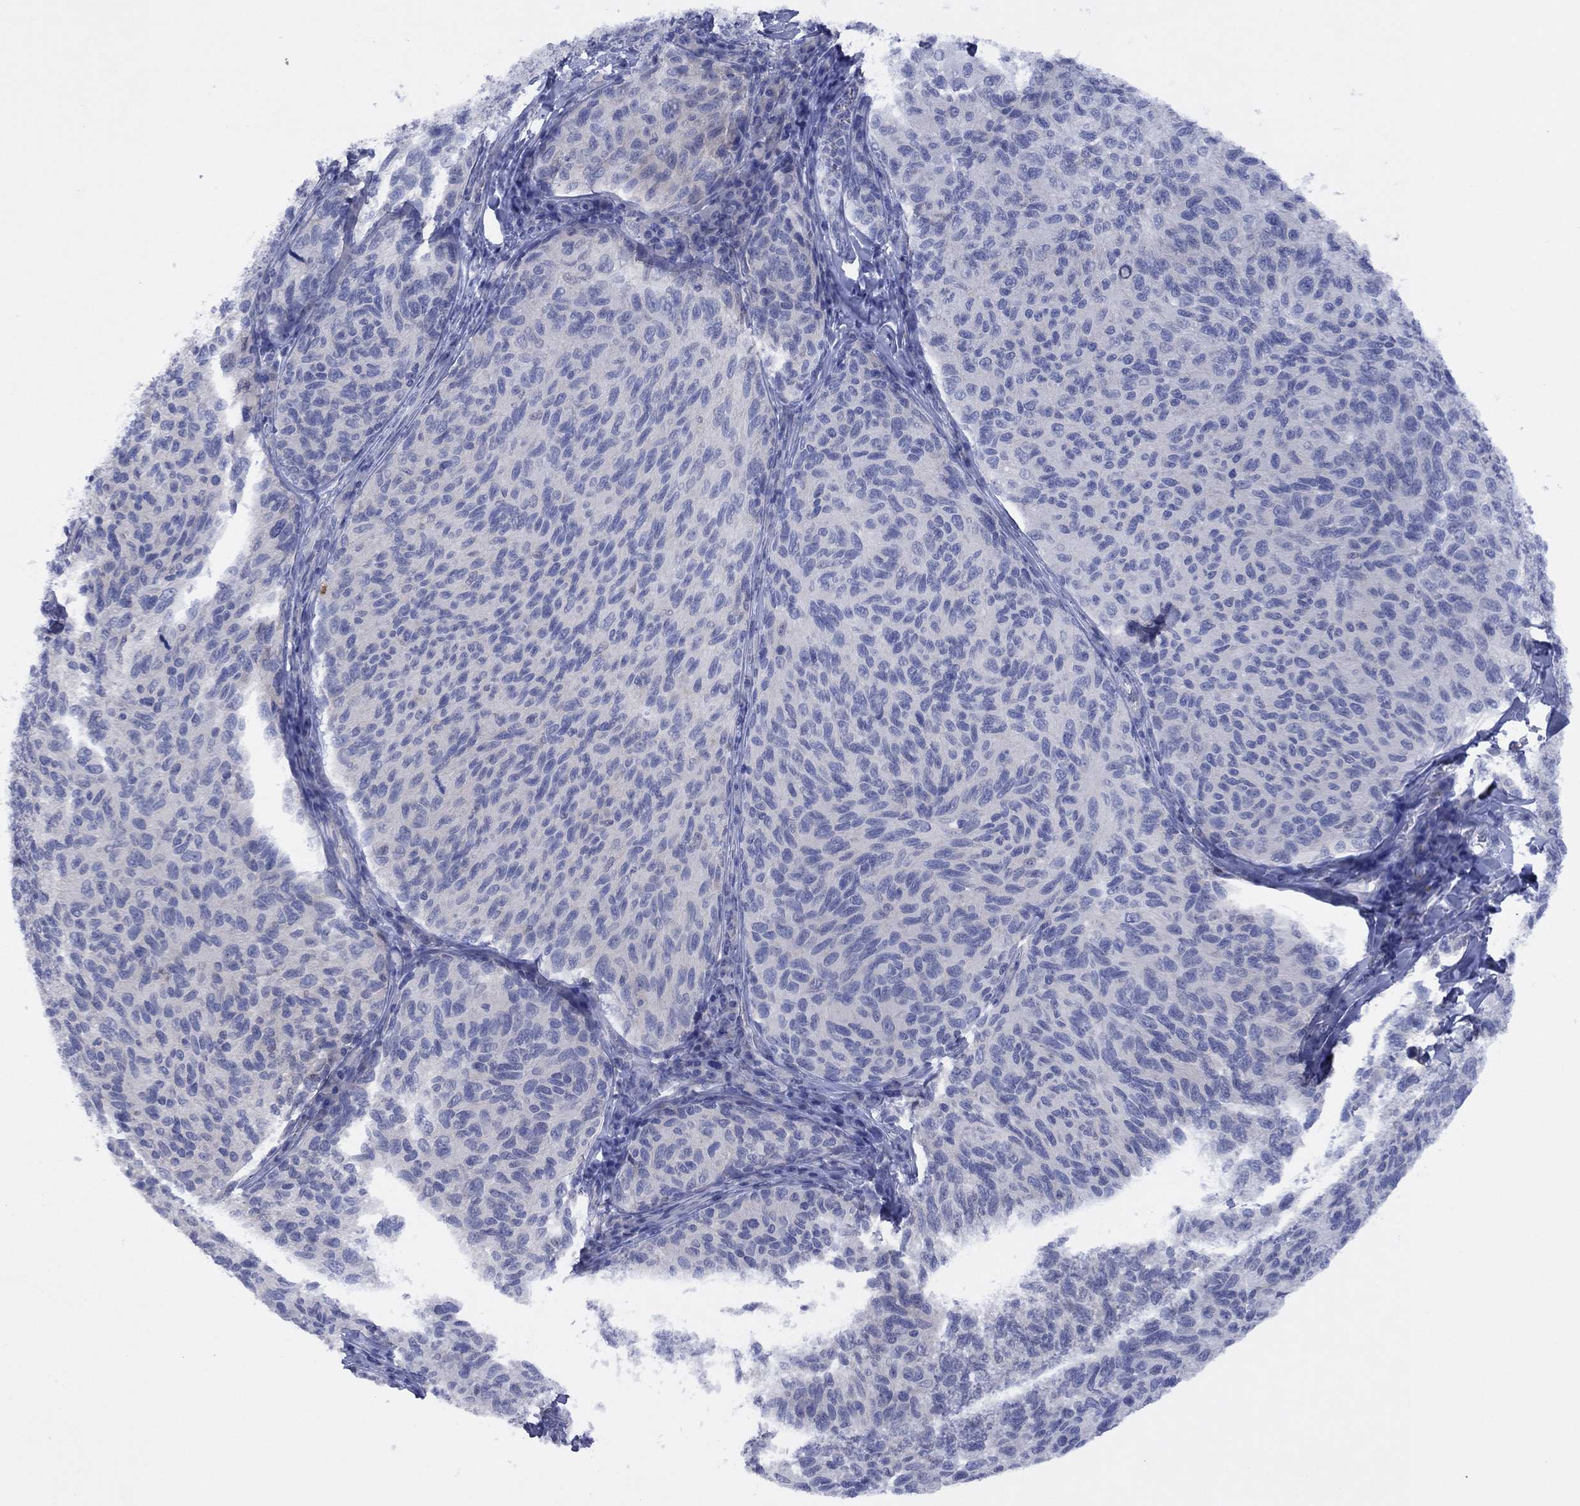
{"staining": {"intensity": "negative", "quantity": "none", "location": "none"}, "tissue": "melanoma", "cell_type": "Tumor cells", "image_type": "cancer", "snomed": [{"axis": "morphology", "description": "Malignant melanoma, NOS"}, {"axis": "topography", "description": "Skin"}], "caption": "Immunohistochemical staining of malignant melanoma reveals no significant expression in tumor cells.", "gene": "CYP2B6", "patient": {"sex": "female", "age": 73}}